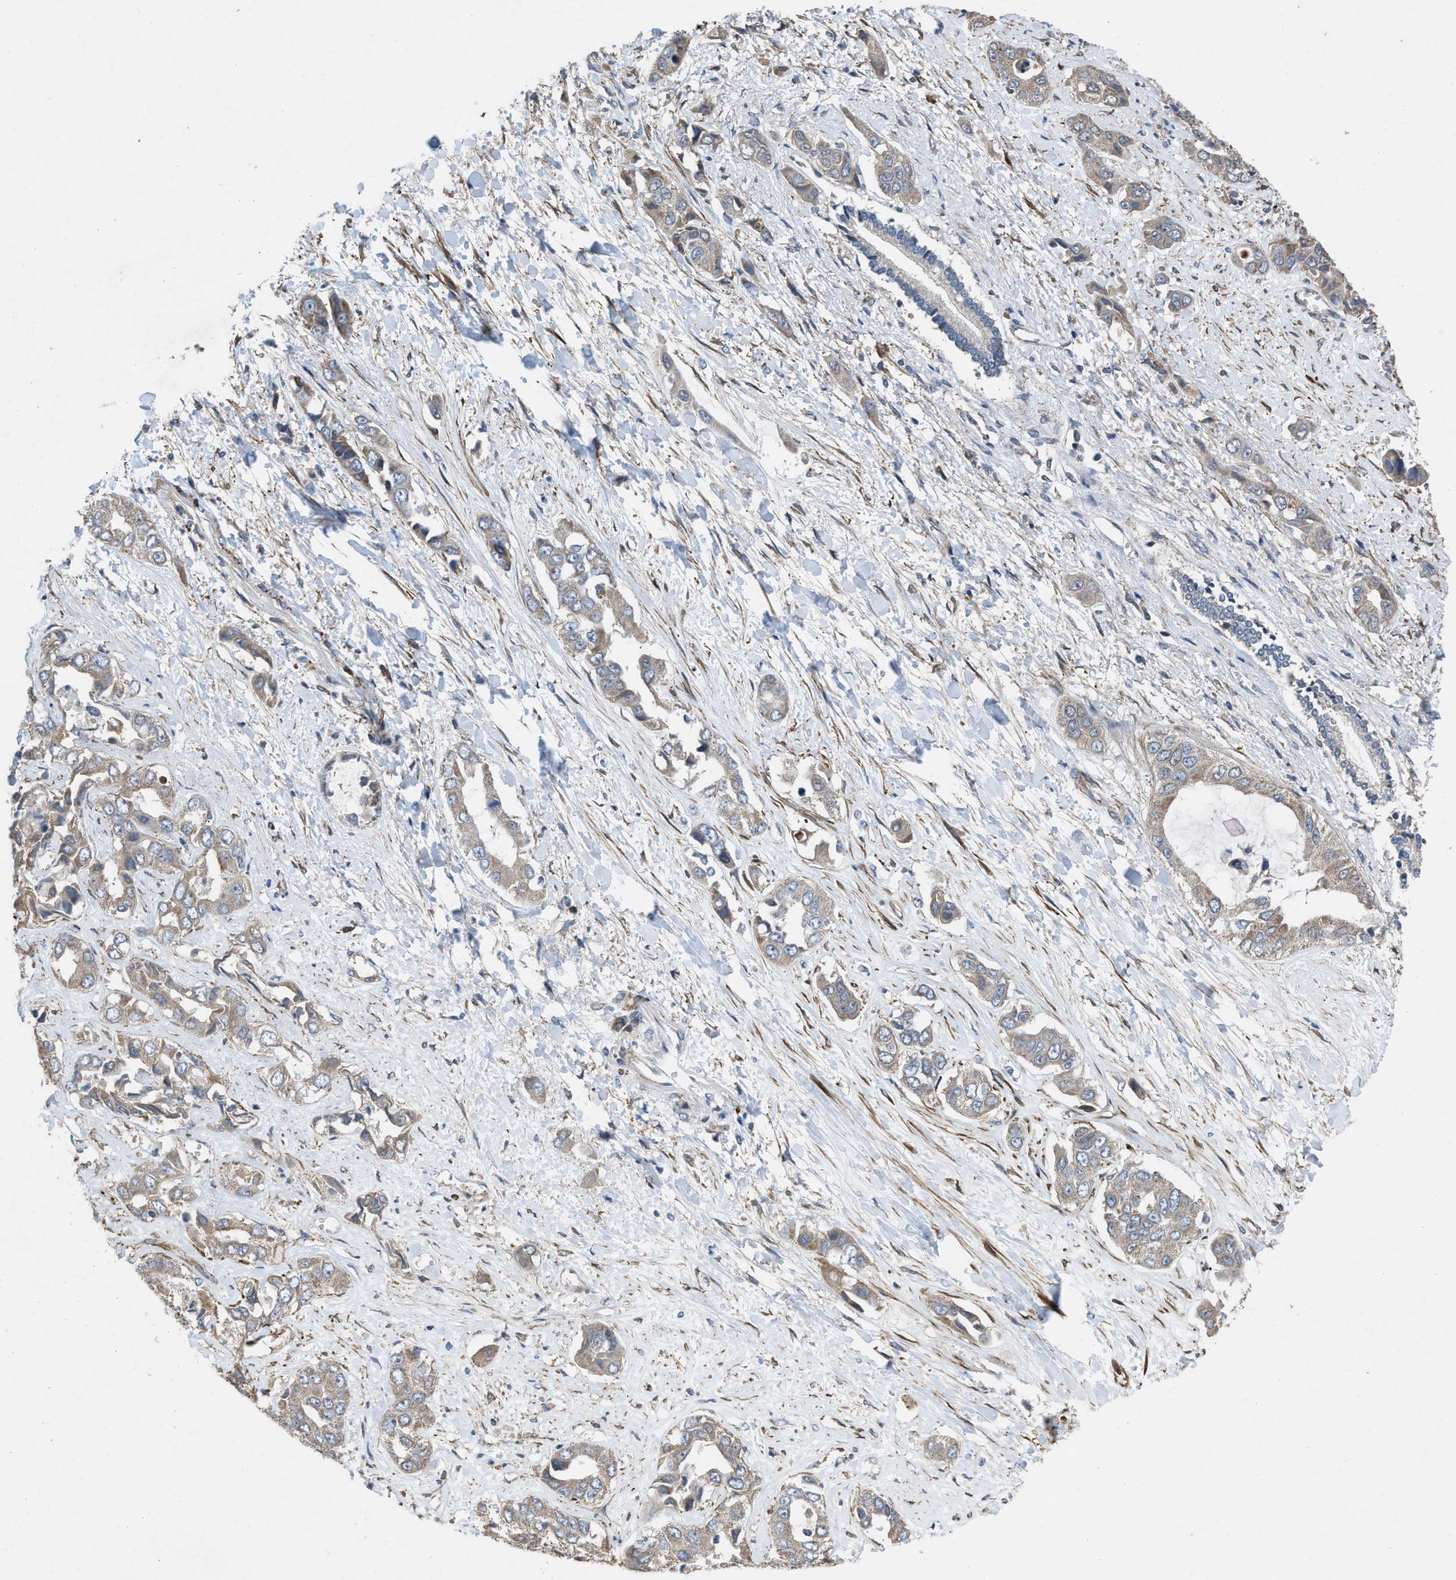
{"staining": {"intensity": "weak", "quantity": "25%-75%", "location": "cytoplasmic/membranous"}, "tissue": "liver cancer", "cell_type": "Tumor cells", "image_type": "cancer", "snomed": [{"axis": "morphology", "description": "Cholangiocarcinoma"}, {"axis": "topography", "description": "Liver"}], "caption": "This is an image of immunohistochemistry staining of liver cancer, which shows weak staining in the cytoplasmic/membranous of tumor cells.", "gene": "ARL6", "patient": {"sex": "female", "age": 52}}